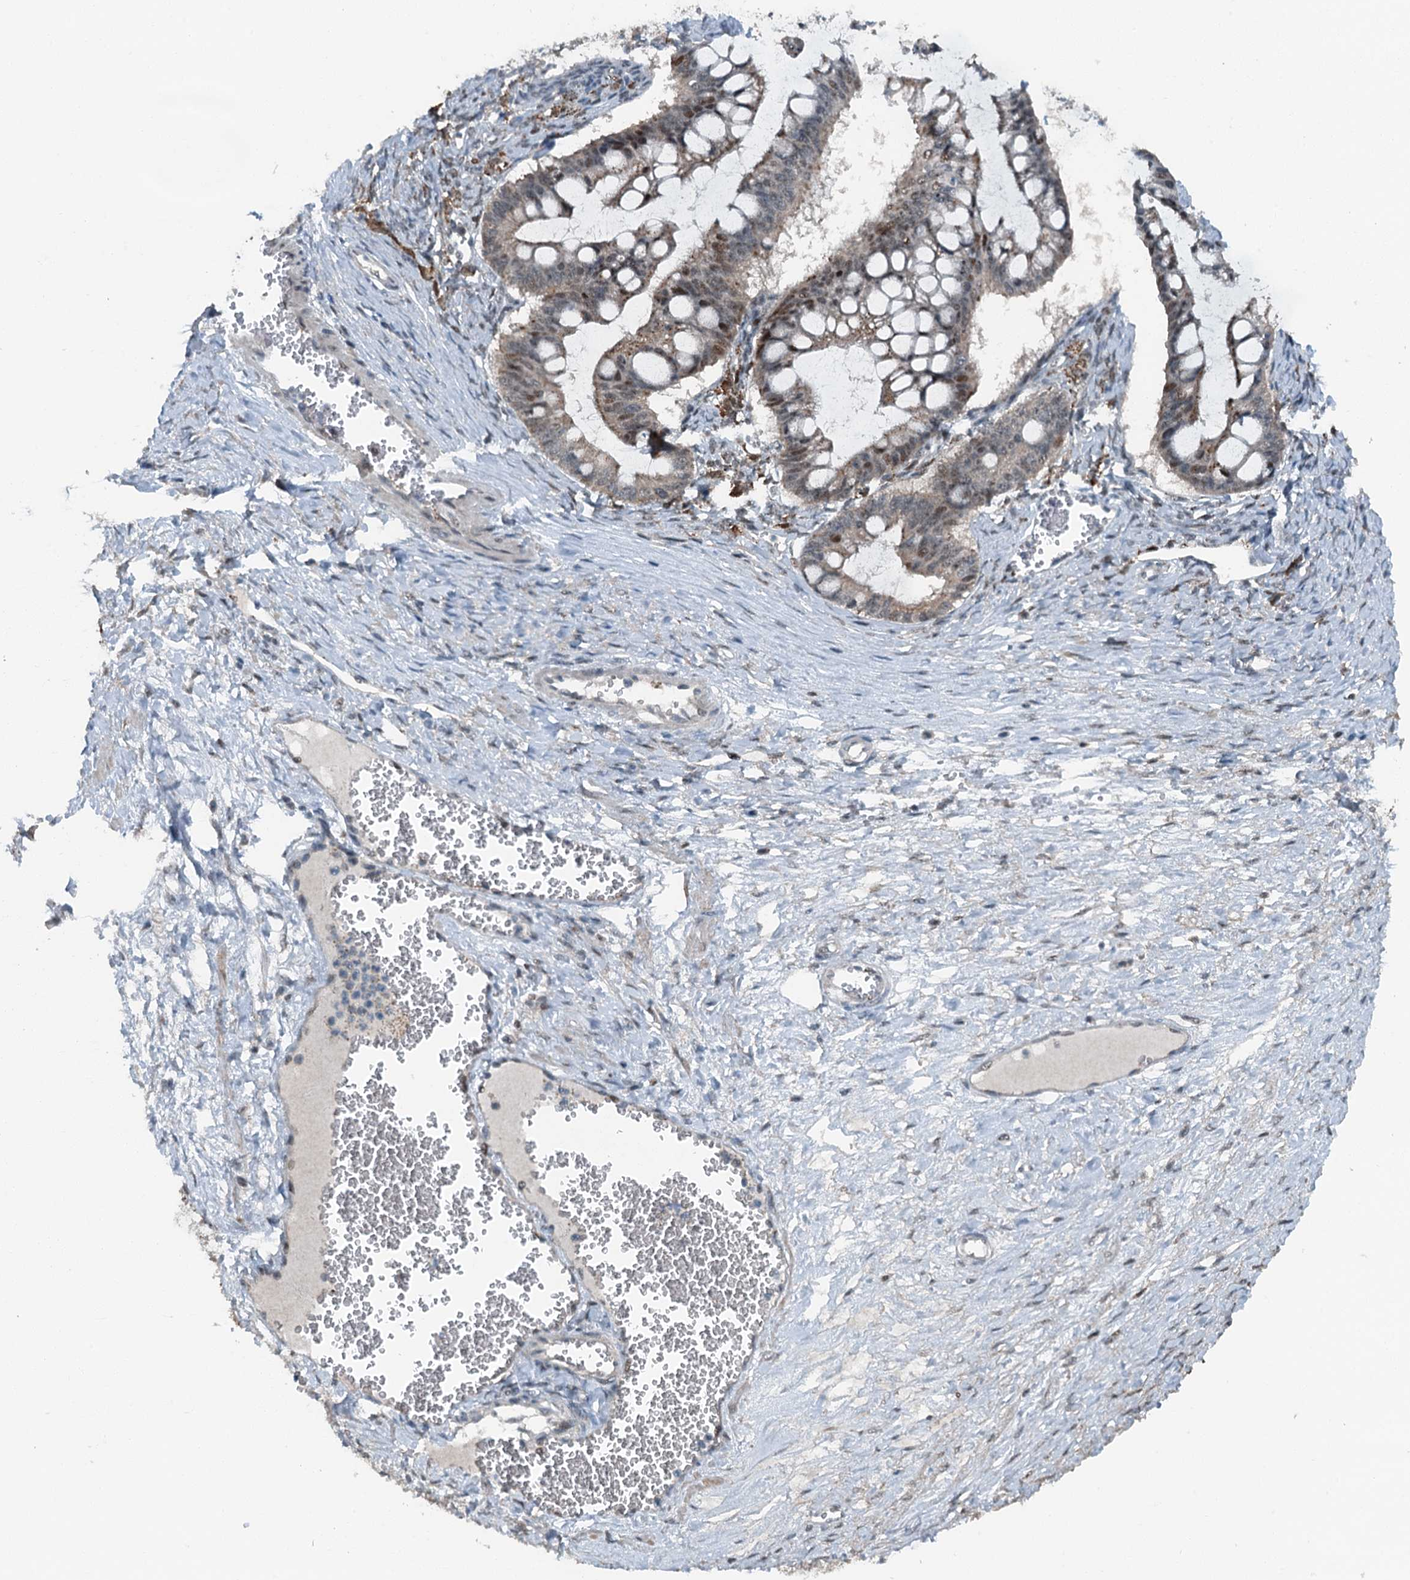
{"staining": {"intensity": "negative", "quantity": "none", "location": "none"}, "tissue": "ovarian cancer", "cell_type": "Tumor cells", "image_type": "cancer", "snomed": [{"axis": "morphology", "description": "Cystadenocarcinoma, mucinous, NOS"}, {"axis": "topography", "description": "Ovary"}], "caption": "The histopathology image shows no staining of tumor cells in ovarian cancer.", "gene": "BMERB1", "patient": {"sex": "female", "age": 73}}